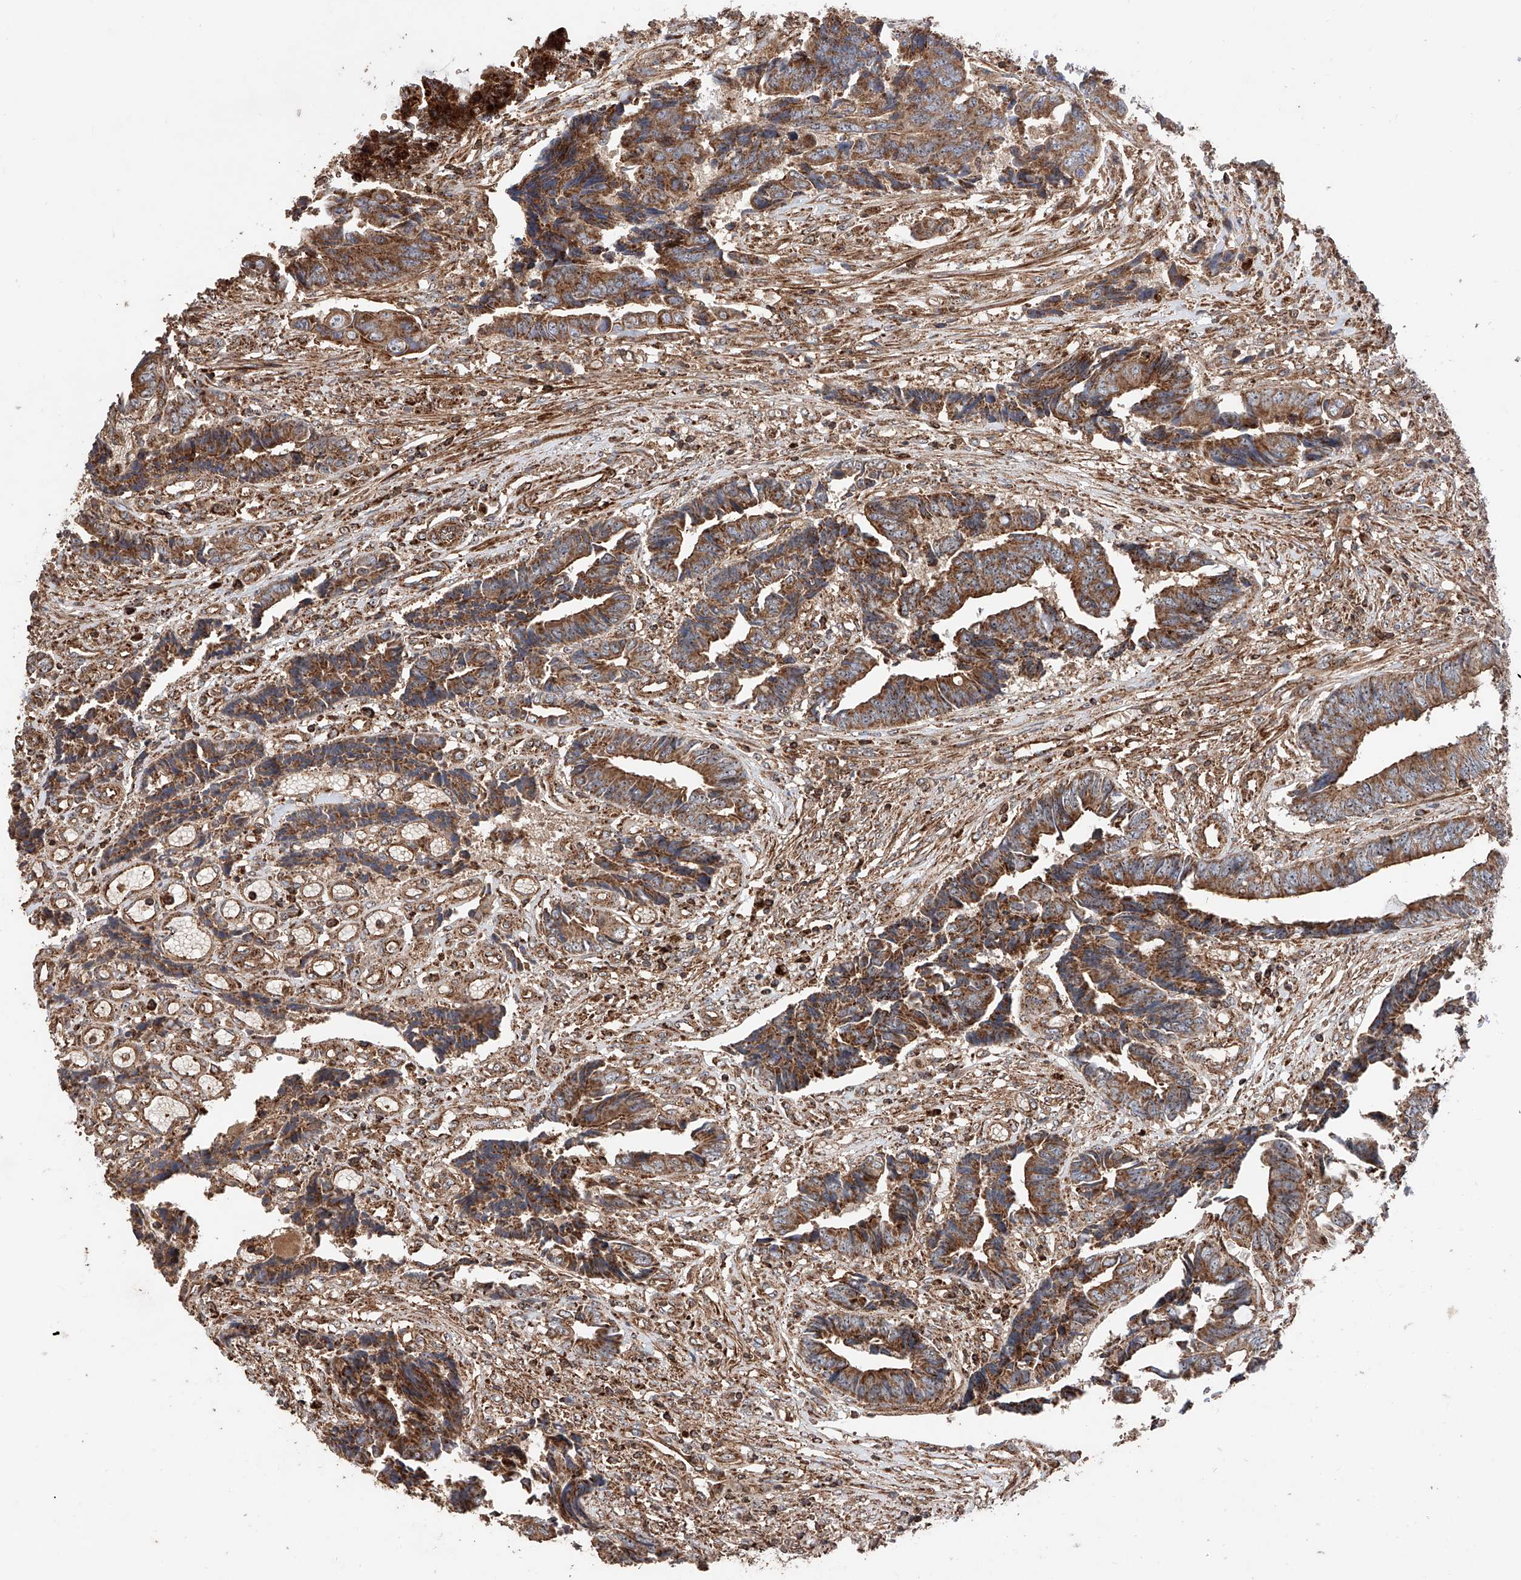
{"staining": {"intensity": "moderate", "quantity": ">75%", "location": "cytoplasmic/membranous"}, "tissue": "colorectal cancer", "cell_type": "Tumor cells", "image_type": "cancer", "snomed": [{"axis": "morphology", "description": "Adenocarcinoma, NOS"}, {"axis": "topography", "description": "Rectum"}], "caption": "Human adenocarcinoma (colorectal) stained with a protein marker shows moderate staining in tumor cells.", "gene": "PISD", "patient": {"sex": "male", "age": 84}}